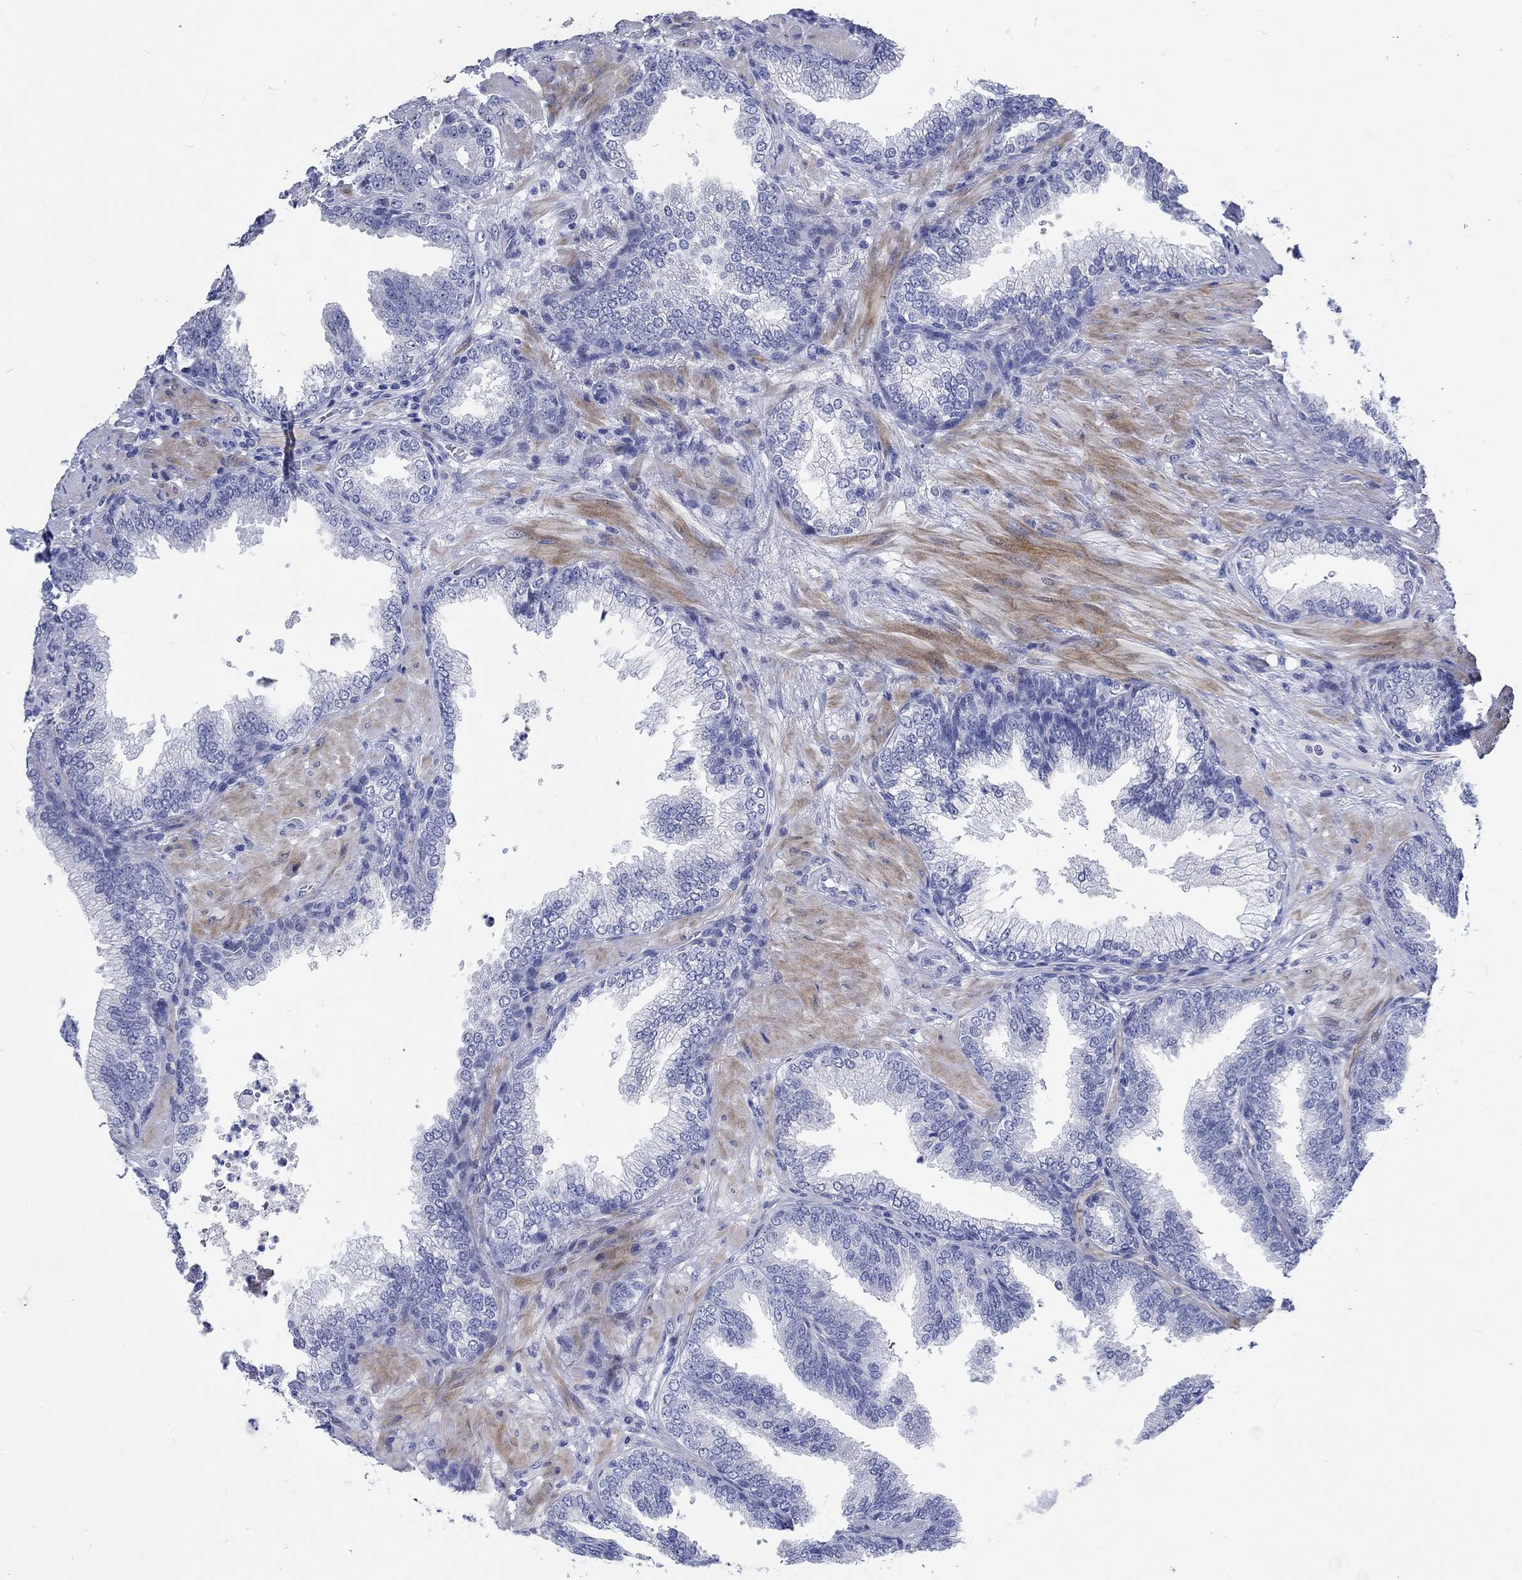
{"staining": {"intensity": "negative", "quantity": "none", "location": "none"}, "tissue": "prostate cancer", "cell_type": "Tumor cells", "image_type": "cancer", "snomed": [{"axis": "morphology", "description": "Adenocarcinoma, Low grade"}, {"axis": "topography", "description": "Prostate"}], "caption": "Photomicrograph shows no protein positivity in tumor cells of prostate cancer (low-grade adenocarcinoma) tissue.", "gene": "C4orf47", "patient": {"sex": "male", "age": 68}}